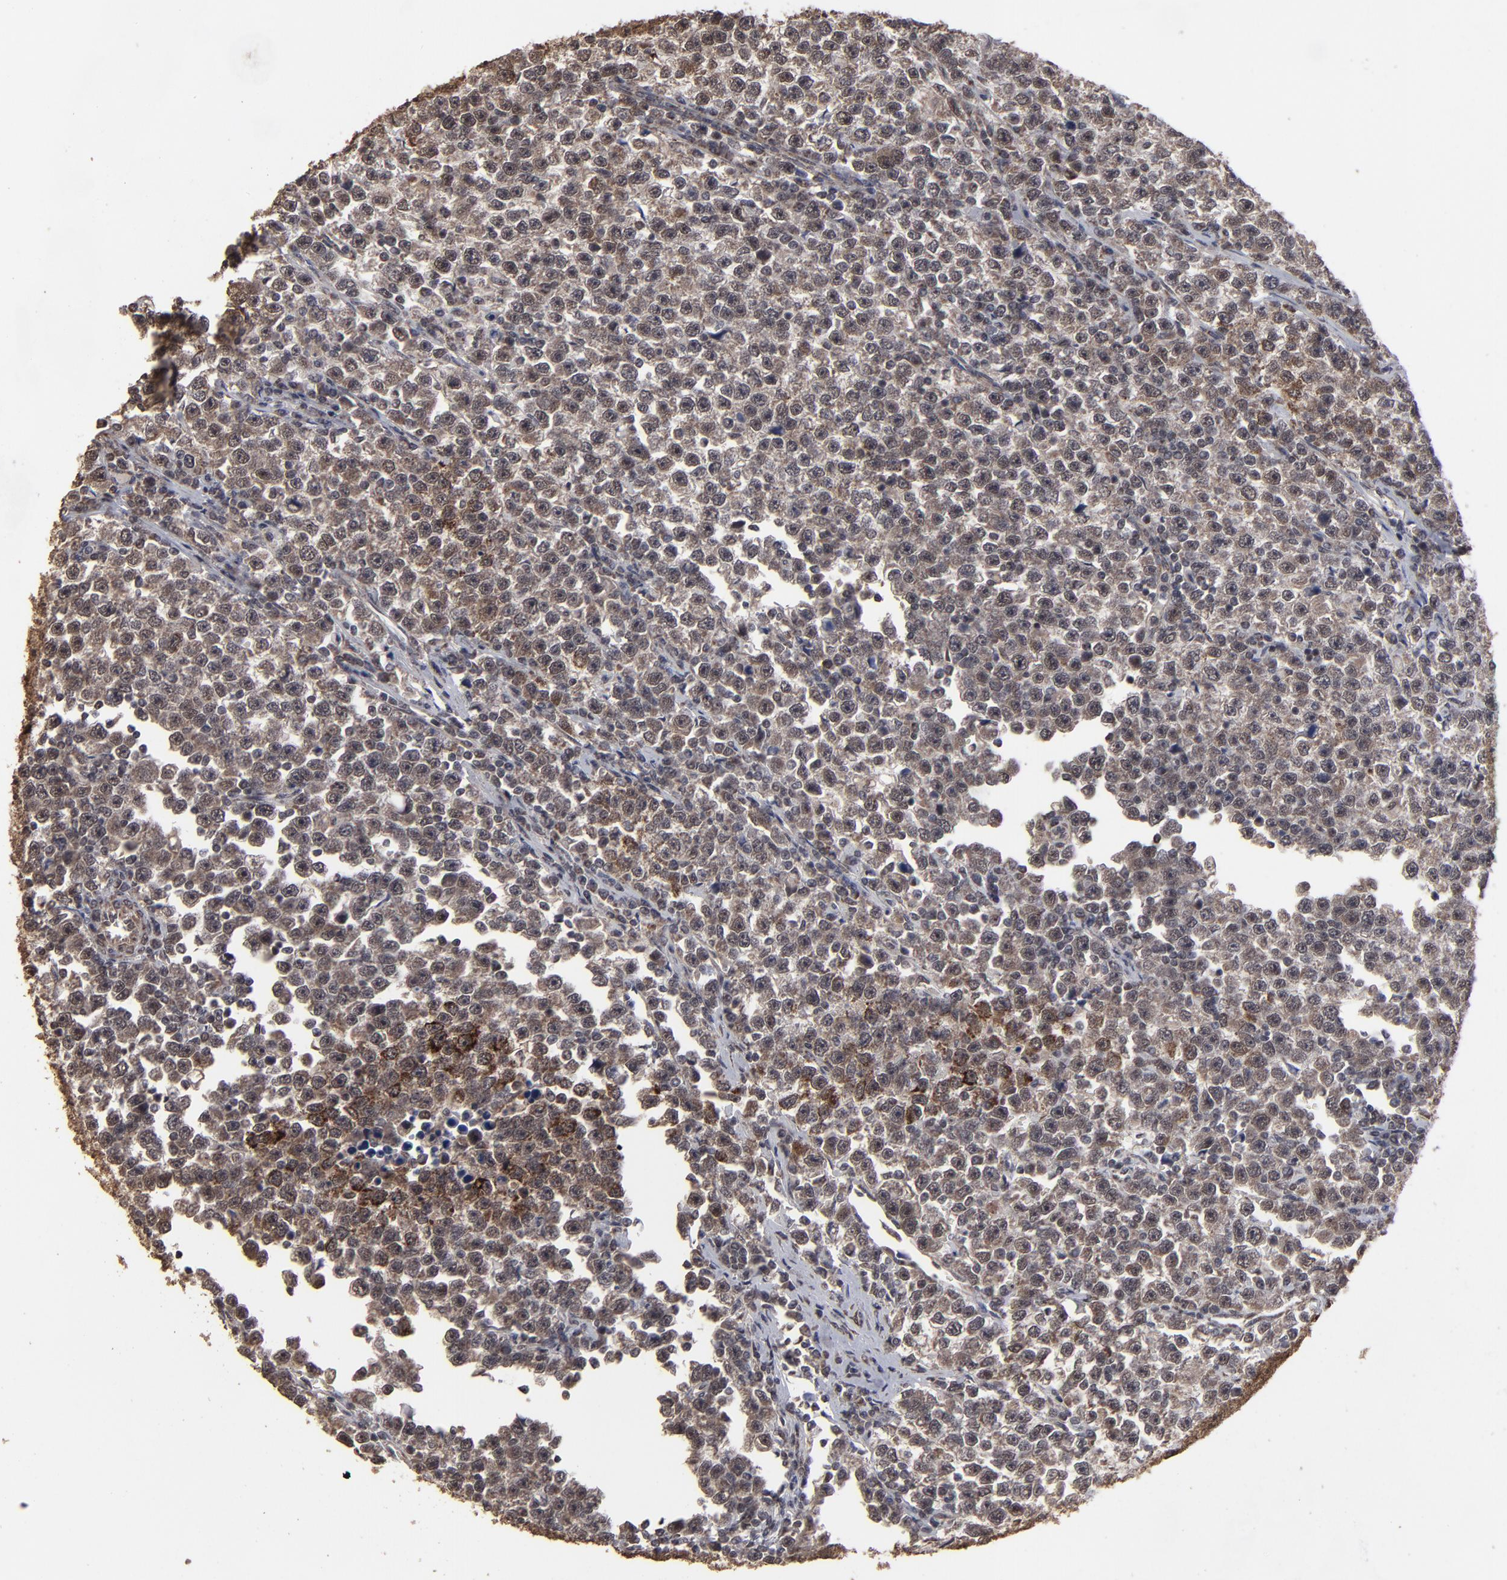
{"staining": {"intensity": "moderate", "quantity": ">75%", "location": "cytoplasmic/membranous"}, "tissue": "testis cancer", "cell_type": "Tumor cells", "image_type": "cancer", "snomed": [{"axis": "morphology", "description": "Seminoma, NOS"}, {"axis": "topography", "description": "Testis"}], "caption": "Brown immunohistochemical staining in human testis seminoma exhibits moderate cytoplasmic/membranous expression in about >75% of tumor cells. (DAB (3,3'-diaminobenzidine) = brown stain, brightfield microscopy at high magnification).", "gene": "BNIP3", "patient": {"sex": "male", "age": 43}}